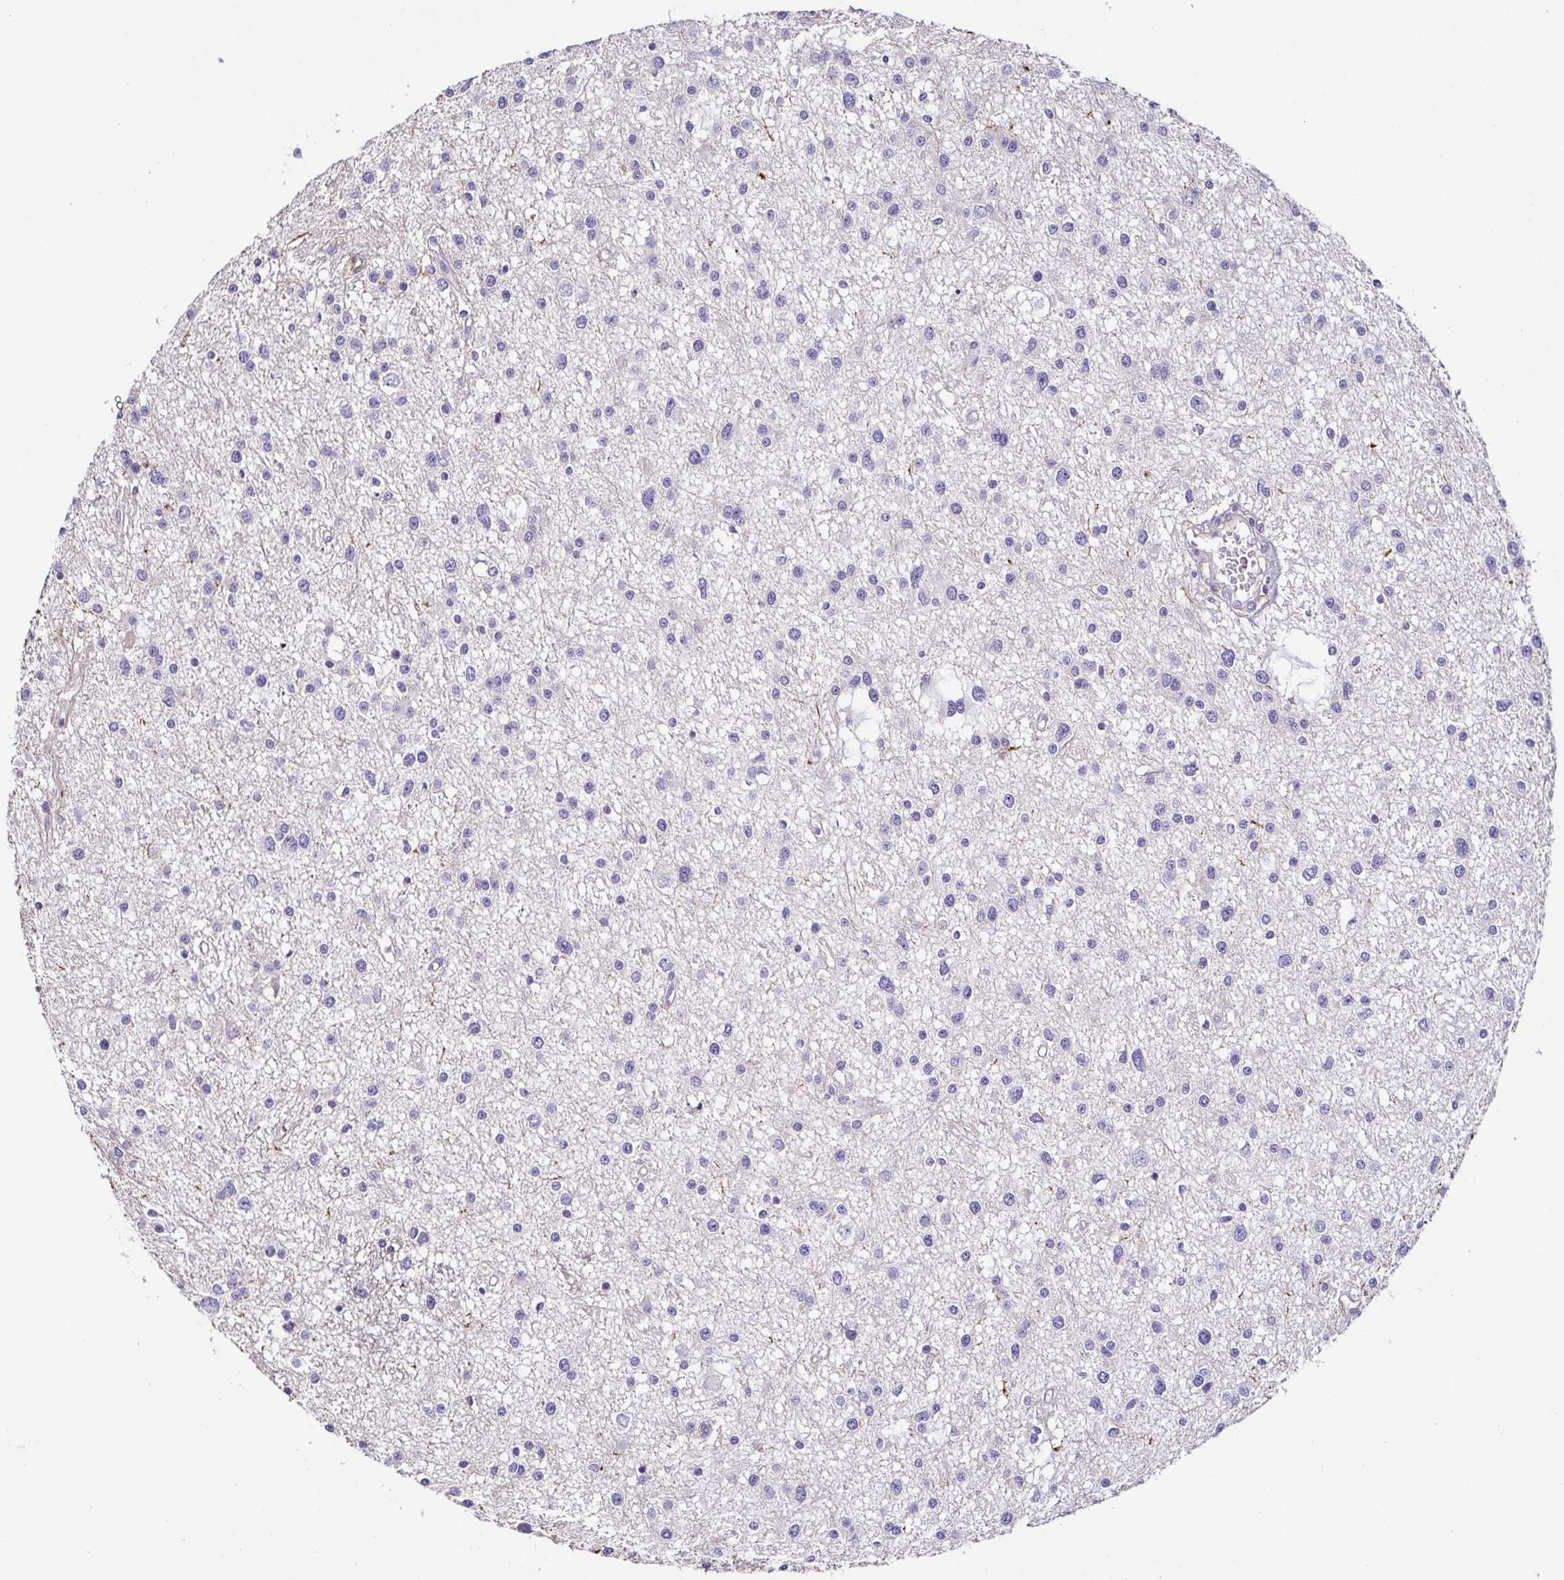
{"staining": {"intensity": "negative", "quantity": "none", "location": "none"}, "tissue": "glioma", "cell_type": "Tumor cells", "image_type": "cancer", "snomed": [{"axis": "morphology", "description": "Glioma, malignant, High grade"}, {"axis": "topography", "description": "Brain"}], "caption": "The photomicrograph reveals no staining of tumor cells in malignant high-grade glioma.", "gene": "ANXA10", "patient": {"sex": "male", "age": 54}}